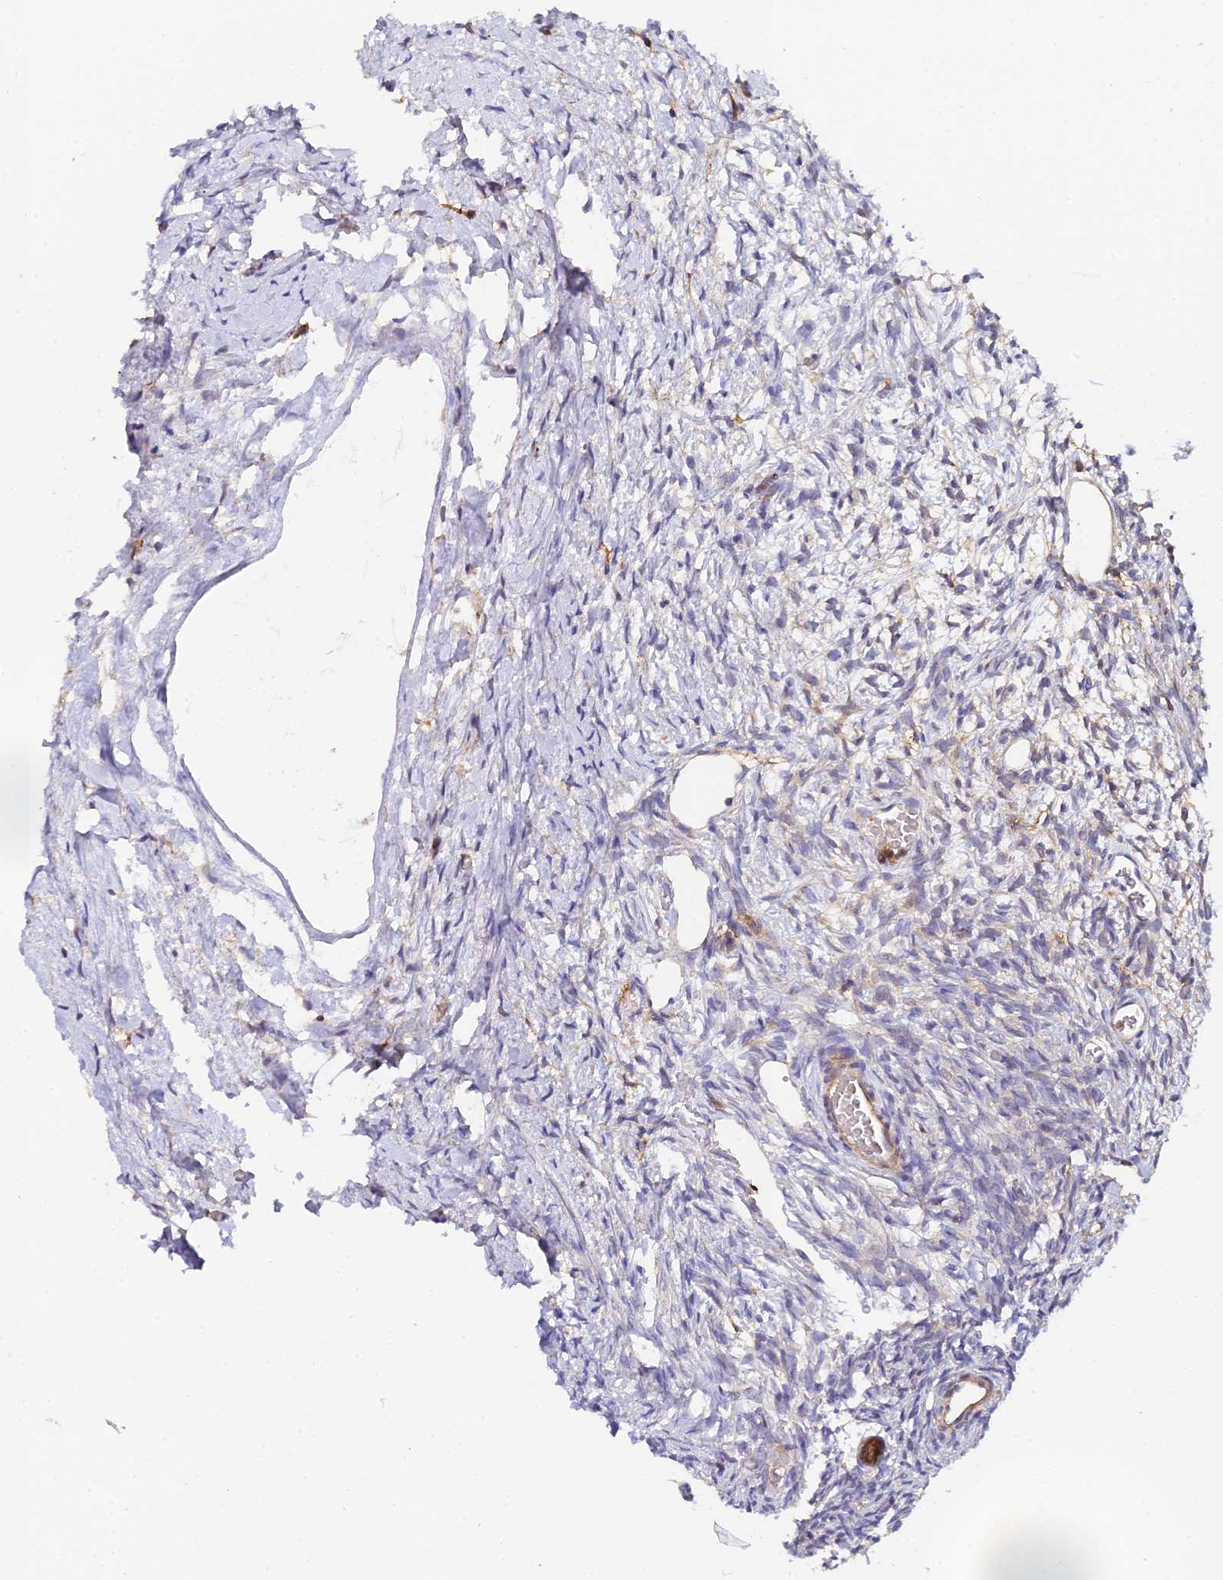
{"staining": {"intensity": "negative", "quantity": "none", "location": "none"}, "tissue": "ovary", "cell_type": "Ovarian stroma cells", "image_type": "normal", "snomed": [{"axis": "morphology", "description": "Normal tissue, NOS"}, {"axis": "topography", "description": "Ovary"}], "caption": "Immunohistochemistry of normal ovary shows no staining in ovarian stroma cells.", "gene": "GNG5B", "patient": {"sex": "female", "age": 39}}